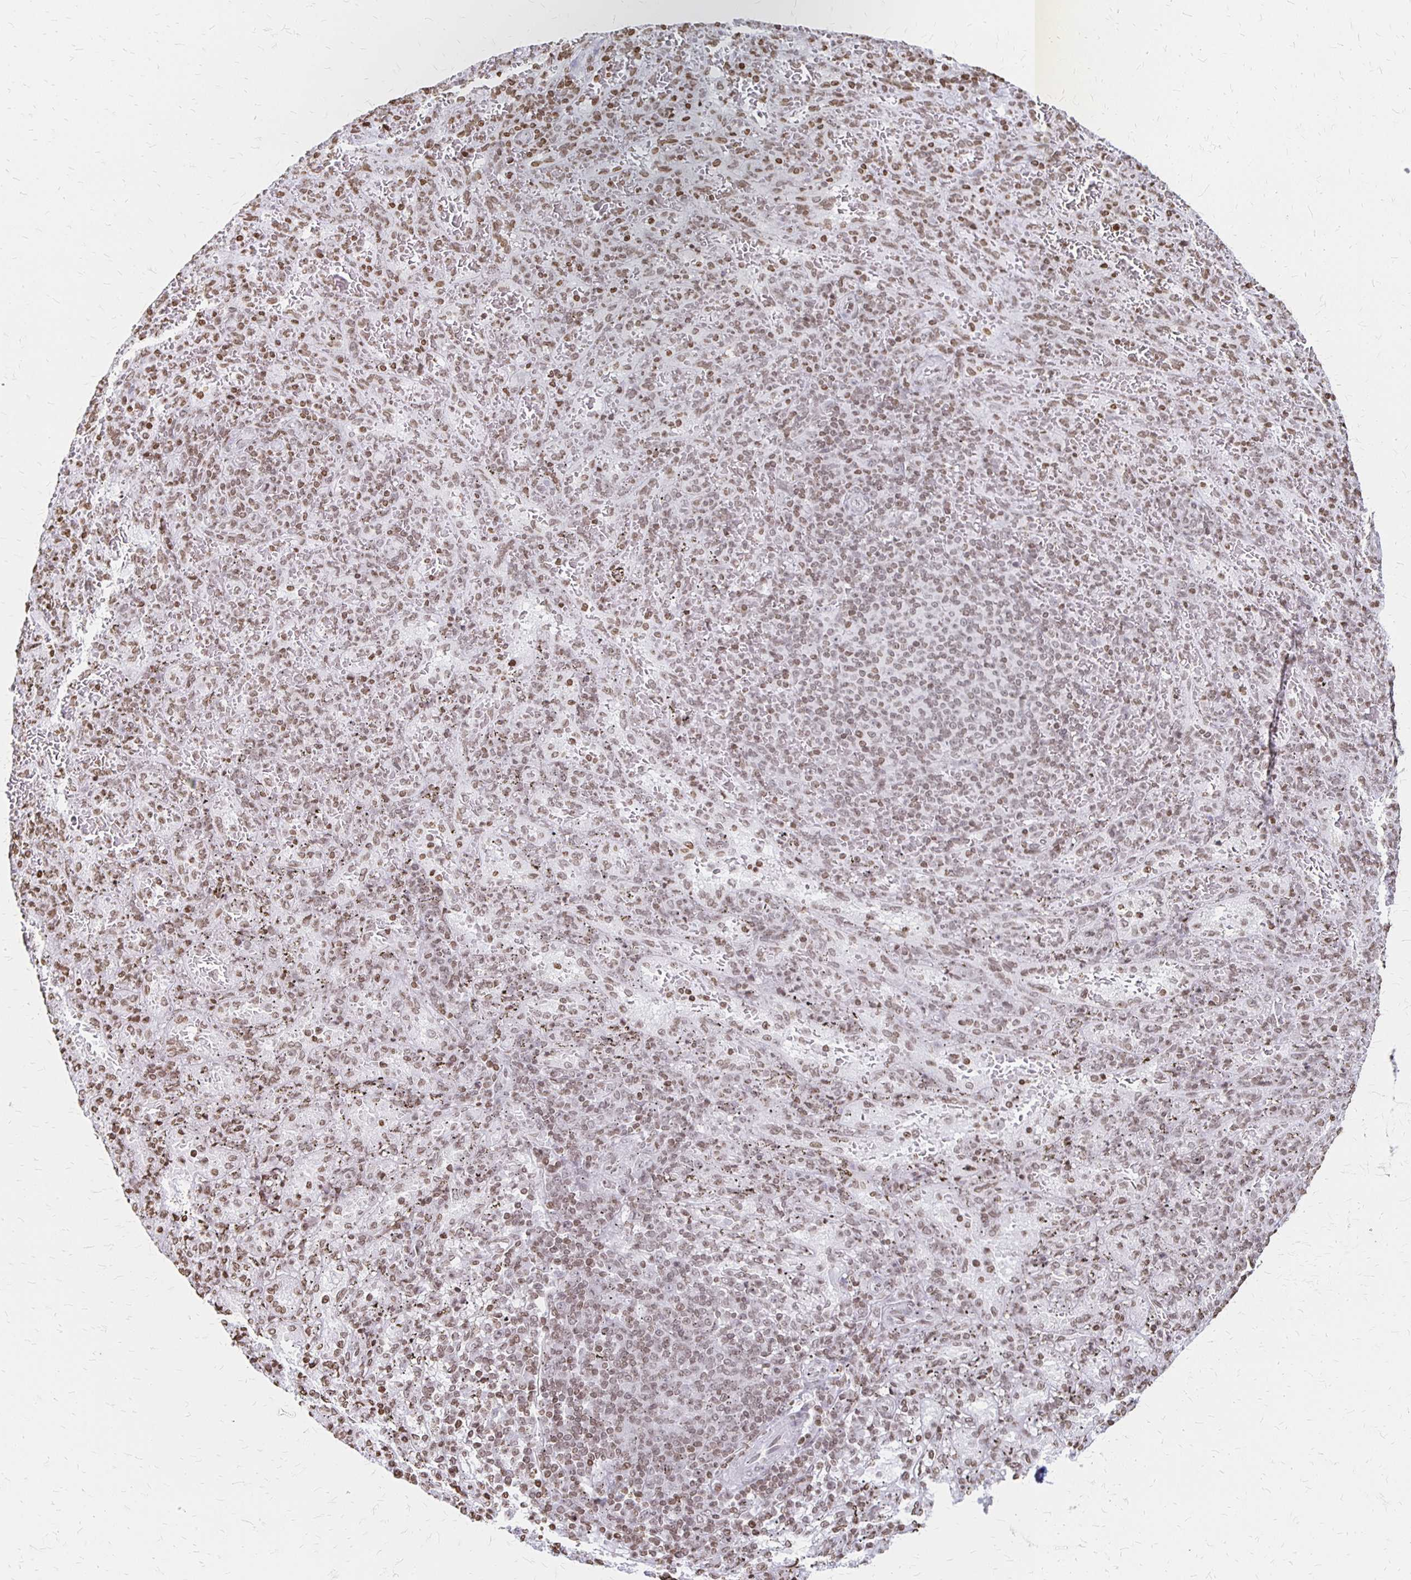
{"staining": {"intensity": "weak", "quantity": ">75%", "location": "nuclear"}, "tissue": "spleen", "cell_type": "Cells in red pulp", "image_type": "normal", "snomed": [{"axis": "morphology", "description": "Normal tissue, NOS"}, {"axis": "topography", "description": "Spleen"}], "caption": "The image demonstrates a brown stain indicating the presence of a protein in the nuclear of cells in red pulp in spleen. The protein of interest is stained brown, and the nuclei are stained in blue (DAB IHC with brightfield microscopy, high magnification).", "gene": "ZNF280C", "patient": {"sex": "male", "age": 57}}